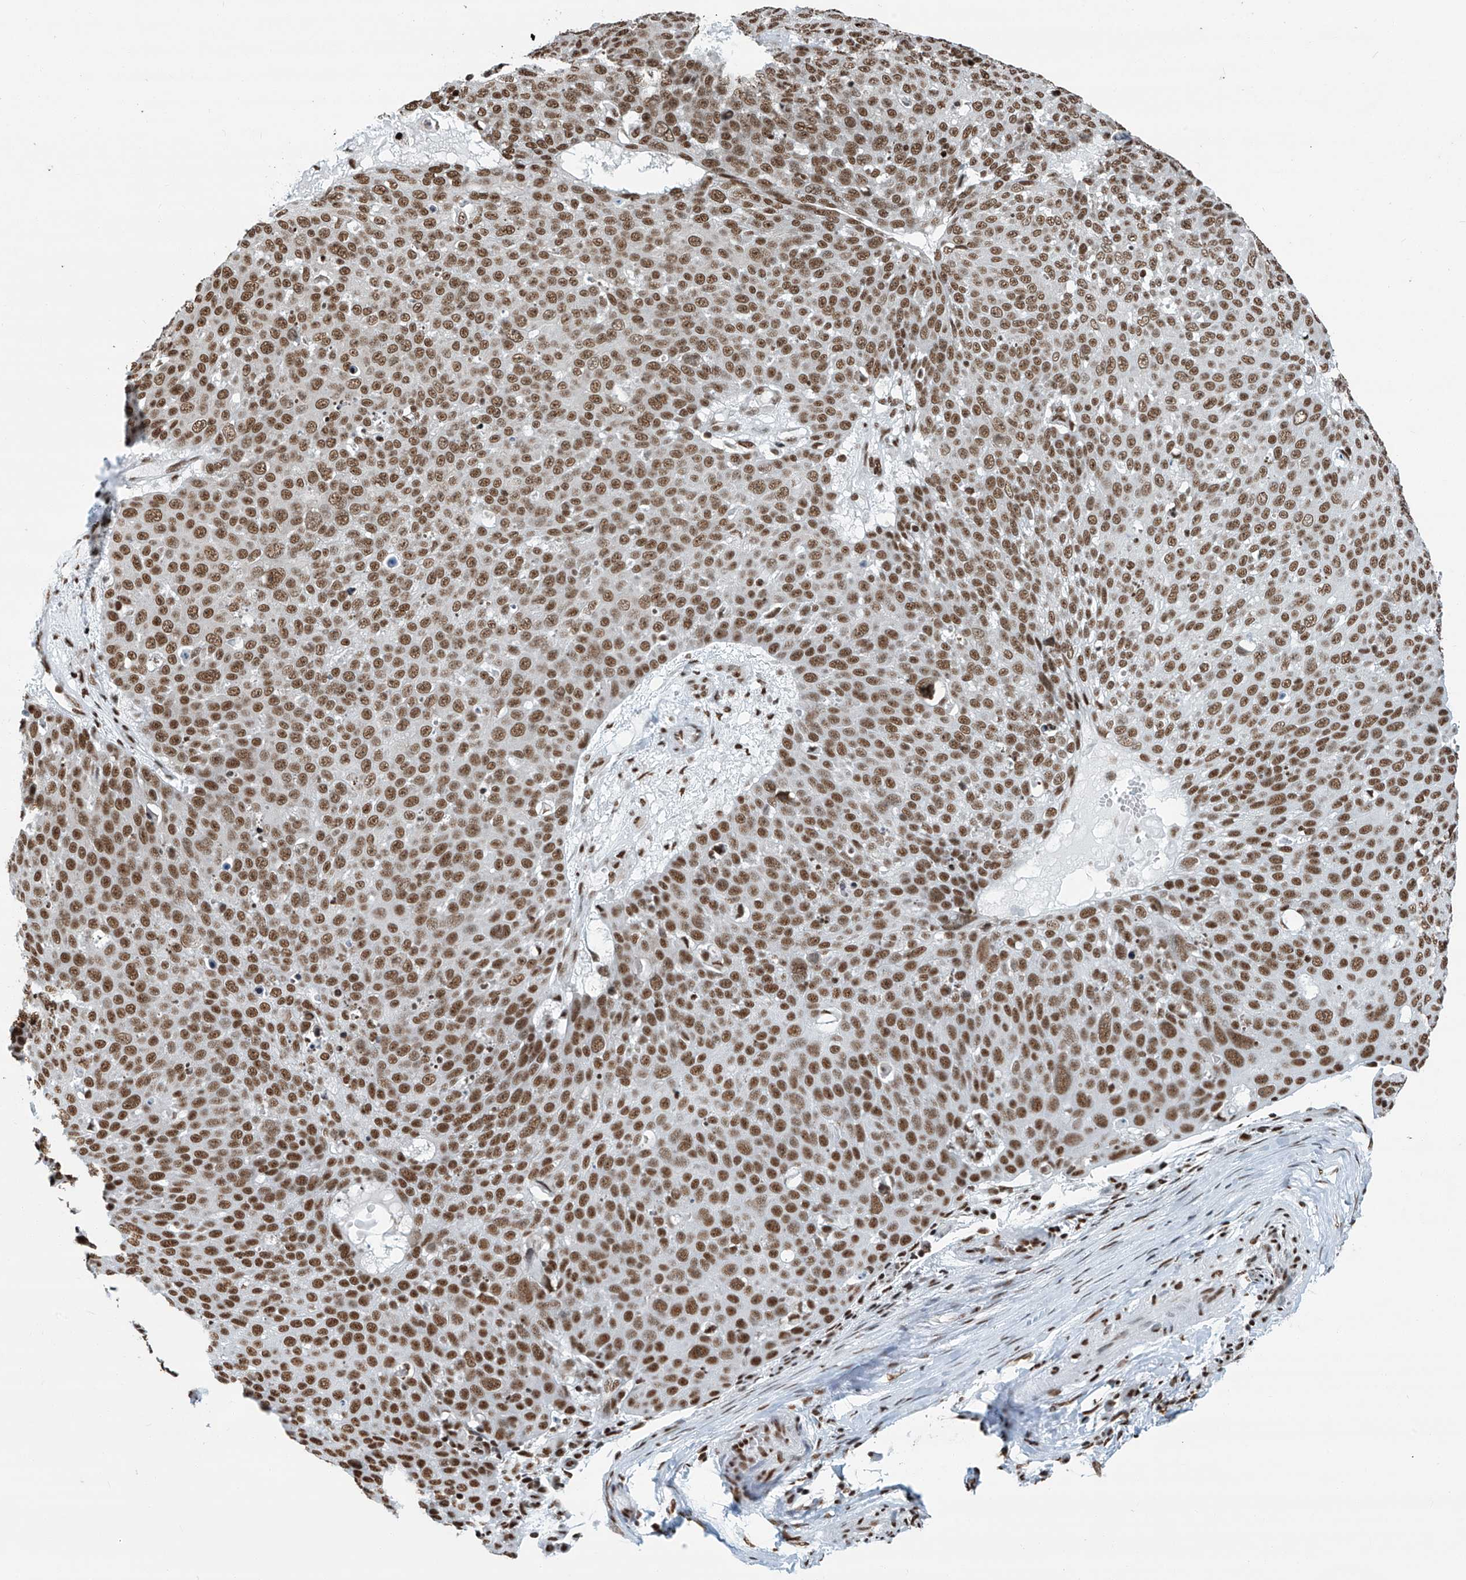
{"staining": {"intensity": "moderate", "quantity": ">75%", "location": "nuclear"}, "tissue": "skin cancer", "cell_type": "Tumor cells", "image_type": "cancer", "snomed": [{"axis": "morphology", "description": "Squamous cell carcinoma, NOS"}, {"axis": "topography", "description": "Skin"}], "caption": "The histopathology image reveals immunohistochemical staining of skin cancer. There is moderate nuclear staining is present in approximately >75% of tumor cells.", "gene": "SARNP", "patient": {"sex": "male", "age": 71}}